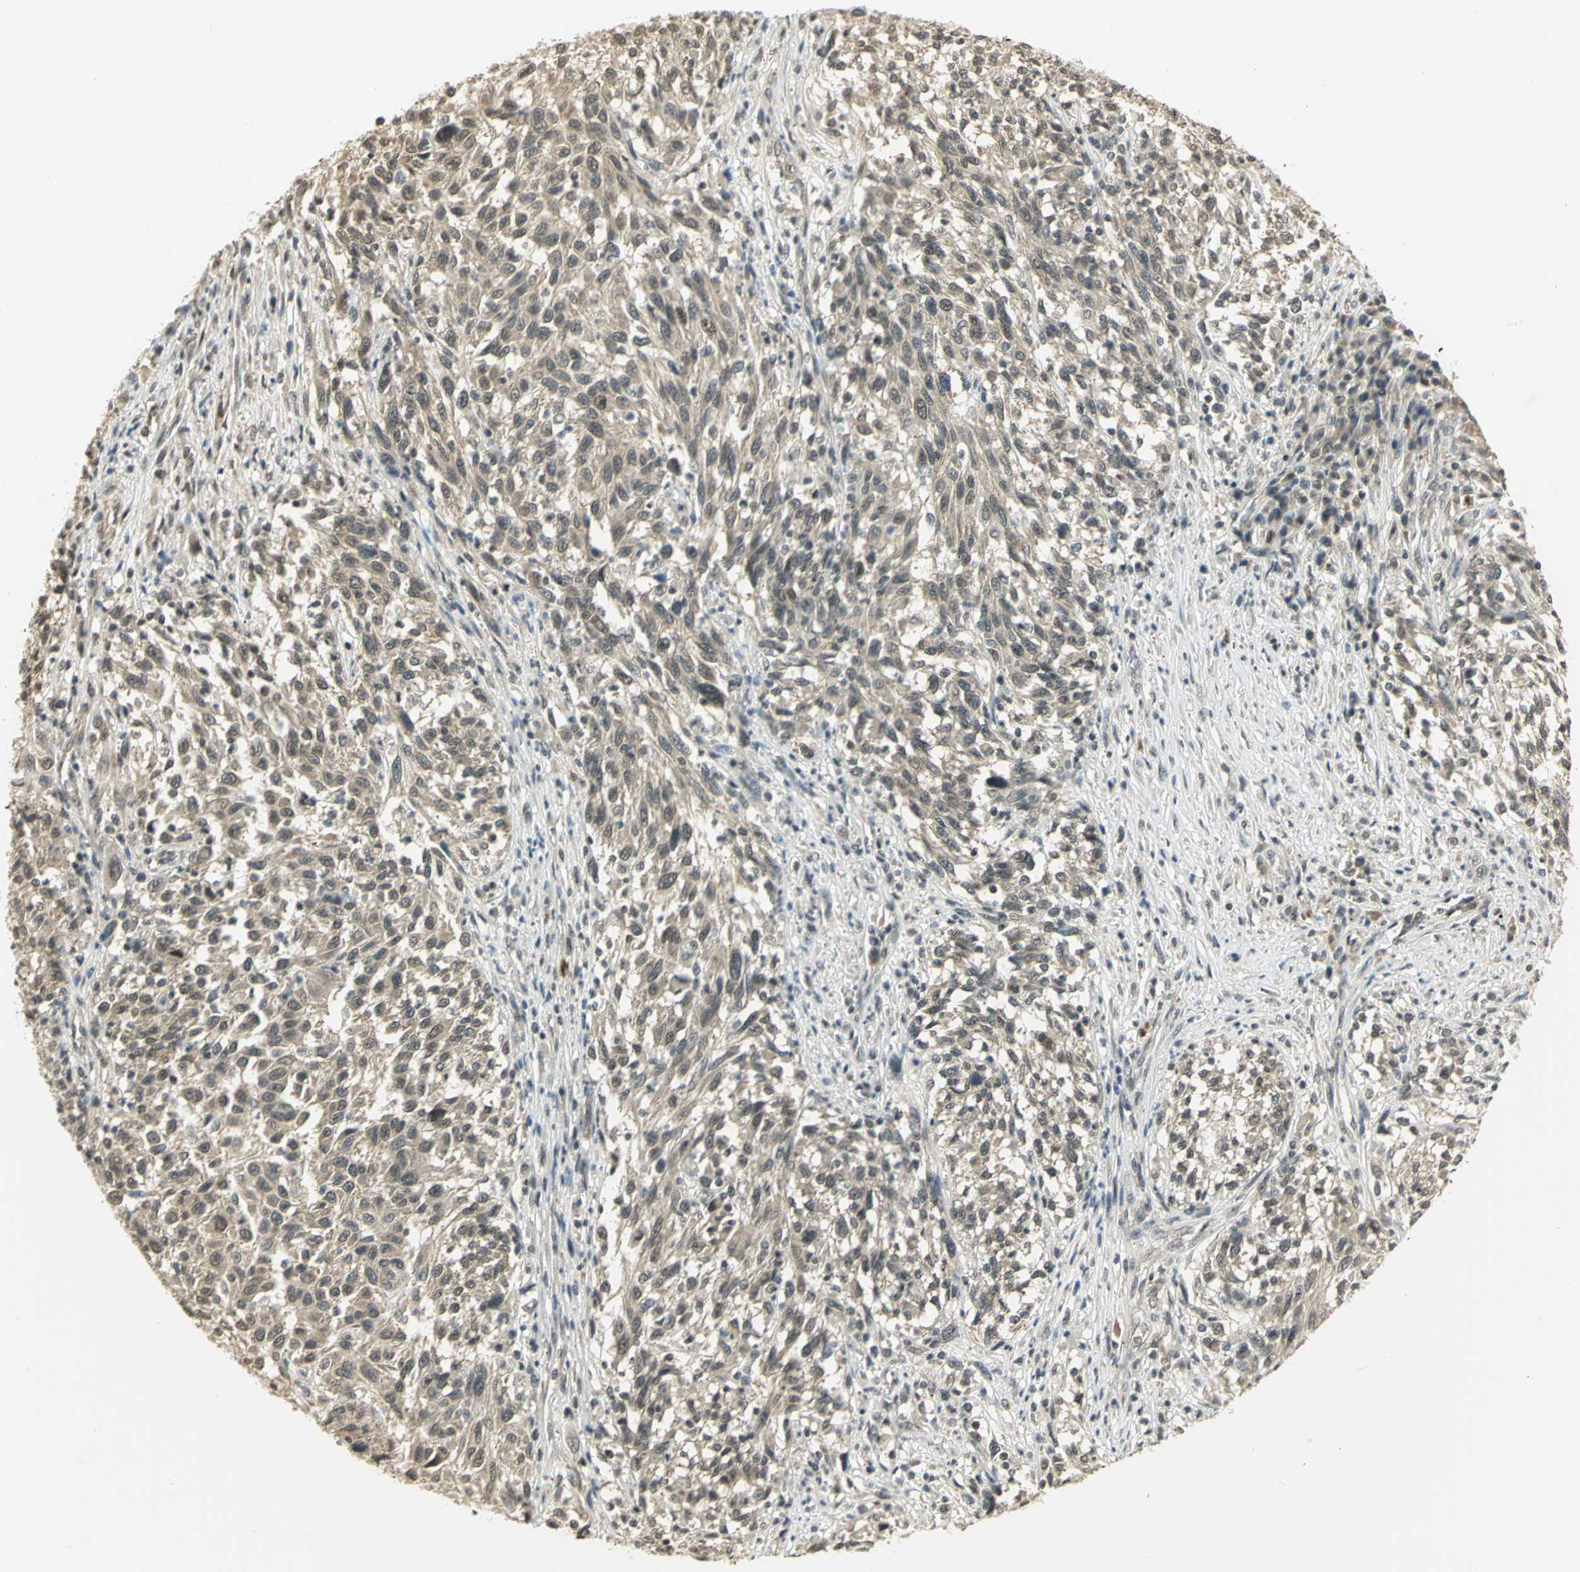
{"staining": {"intensity": "weak", "quantity": ">75%", "location": "cytoplasmic/membranous"}, "tissue": "melanoma", "cell_type": "Tumor cells", "image_type": "cancer", "snomed": [{"axis": "morphology", "description": "Malignant melanoma, Metastatic site"}, {"axis": "topography", "description": "Lymph node"}], "caption": "Protein staining of melanoma tissue exhibits weak cytoplasmic/membranous expression in about >75% of tumor cells.", "gene": "CDC34", "patient": {"sex": "male", "age": 61}}